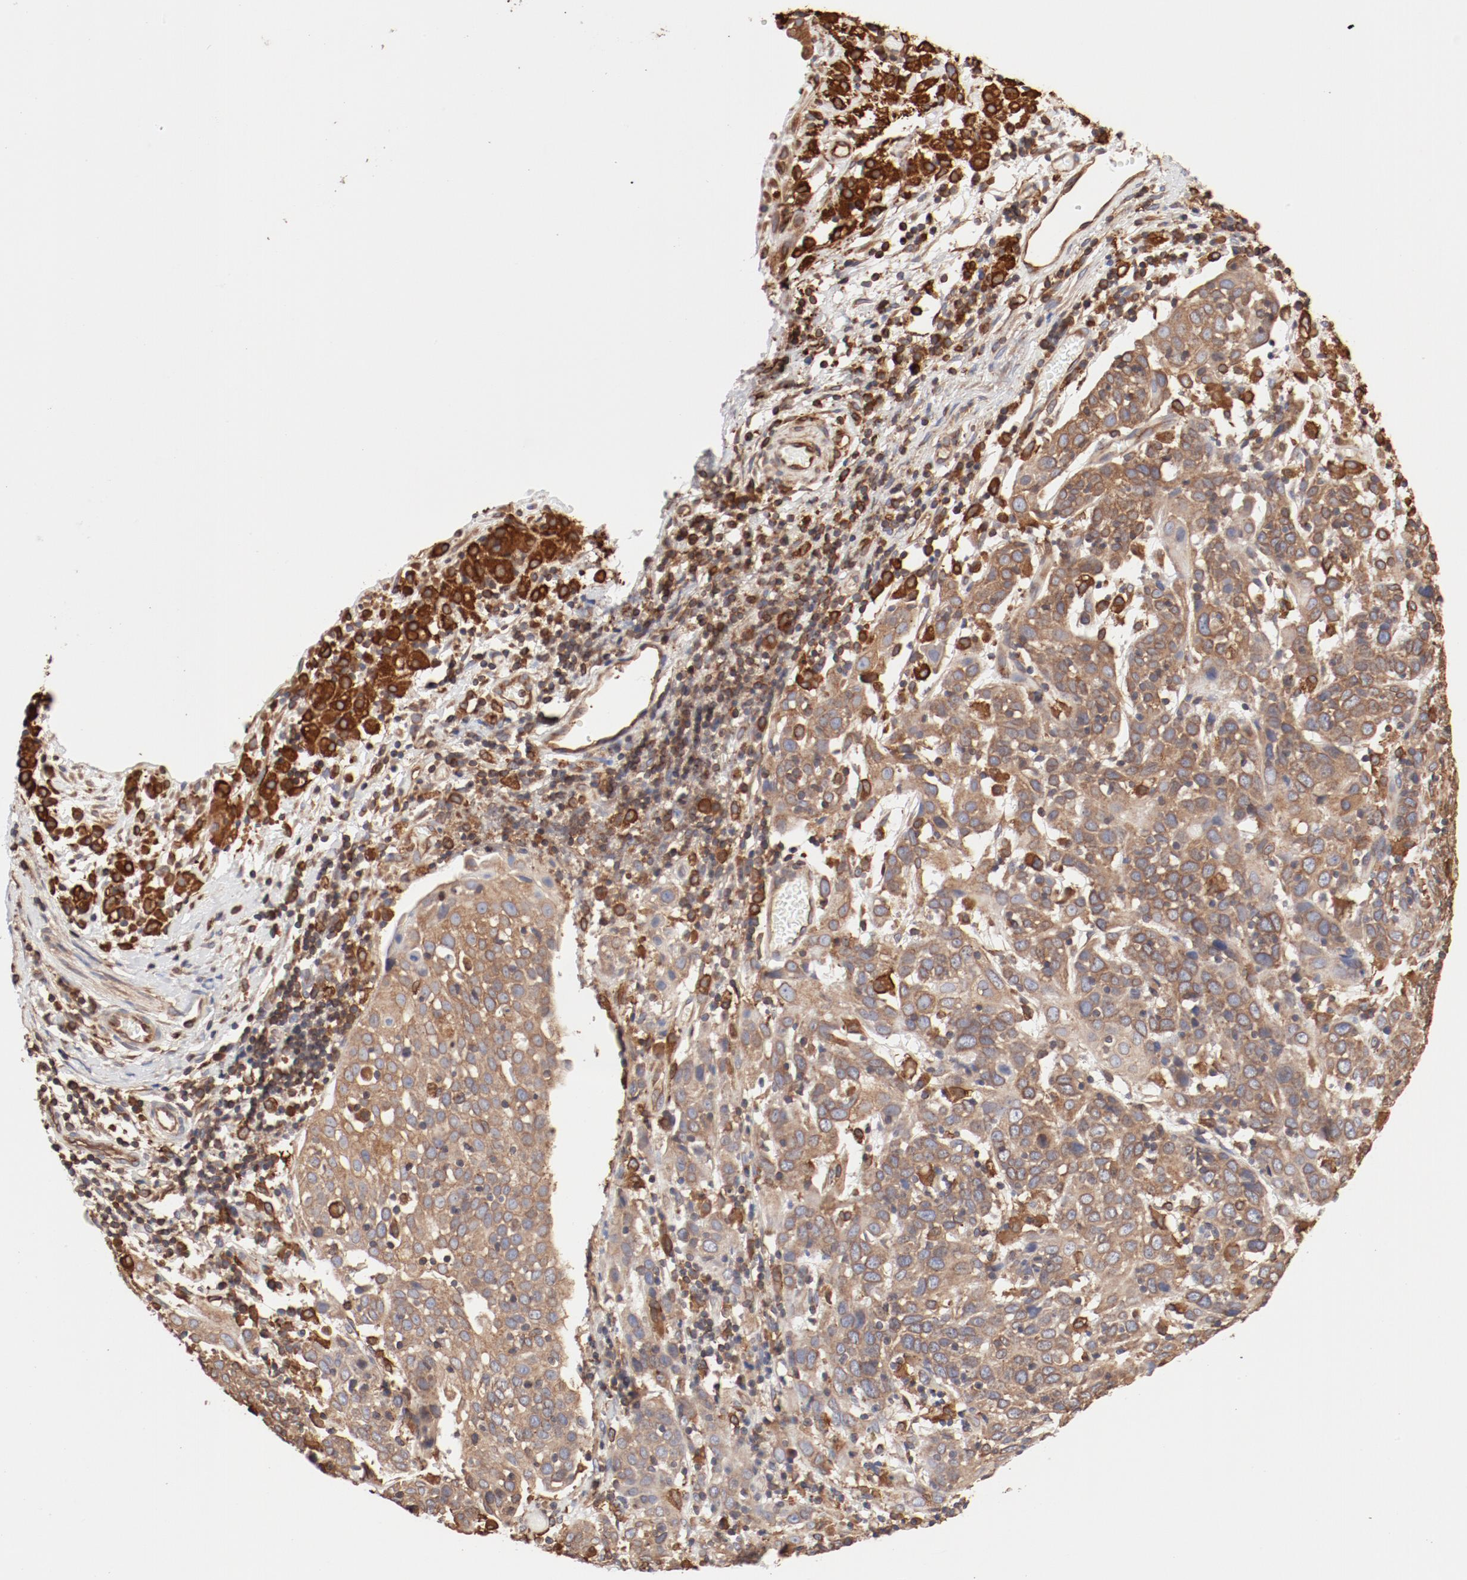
{"staining": {"intensity": "moderate", "quantity": ">75%", "location": "cytoplasmic/membranous"}, "tissue": "cervical cancer", "cell_type": "Tumor cells", "image_type": "cancer", "snomed": [{"axis": "morphology", "description": "Normal tissue, NOS"}, {"axis": "morphology", "description": "Squamous cell carcinoma, NOS"}, {"axis": "topography", "description": "Cervix"}], "caption": "DAB (3,3'-diaminobenzidine) immunohistochemical staining of human cervical cancer (squamous cell carcinoma) displays moderate cytoplasmic/membranous protein expression in approximately >75% of tumor cells. The staining was performed using DAB, with brown indicating positive protein expression. Nuclei are stained blue with hematoxylin.", "gene": "BCAP31", "patient": {"sex": "female", "age": 67}}